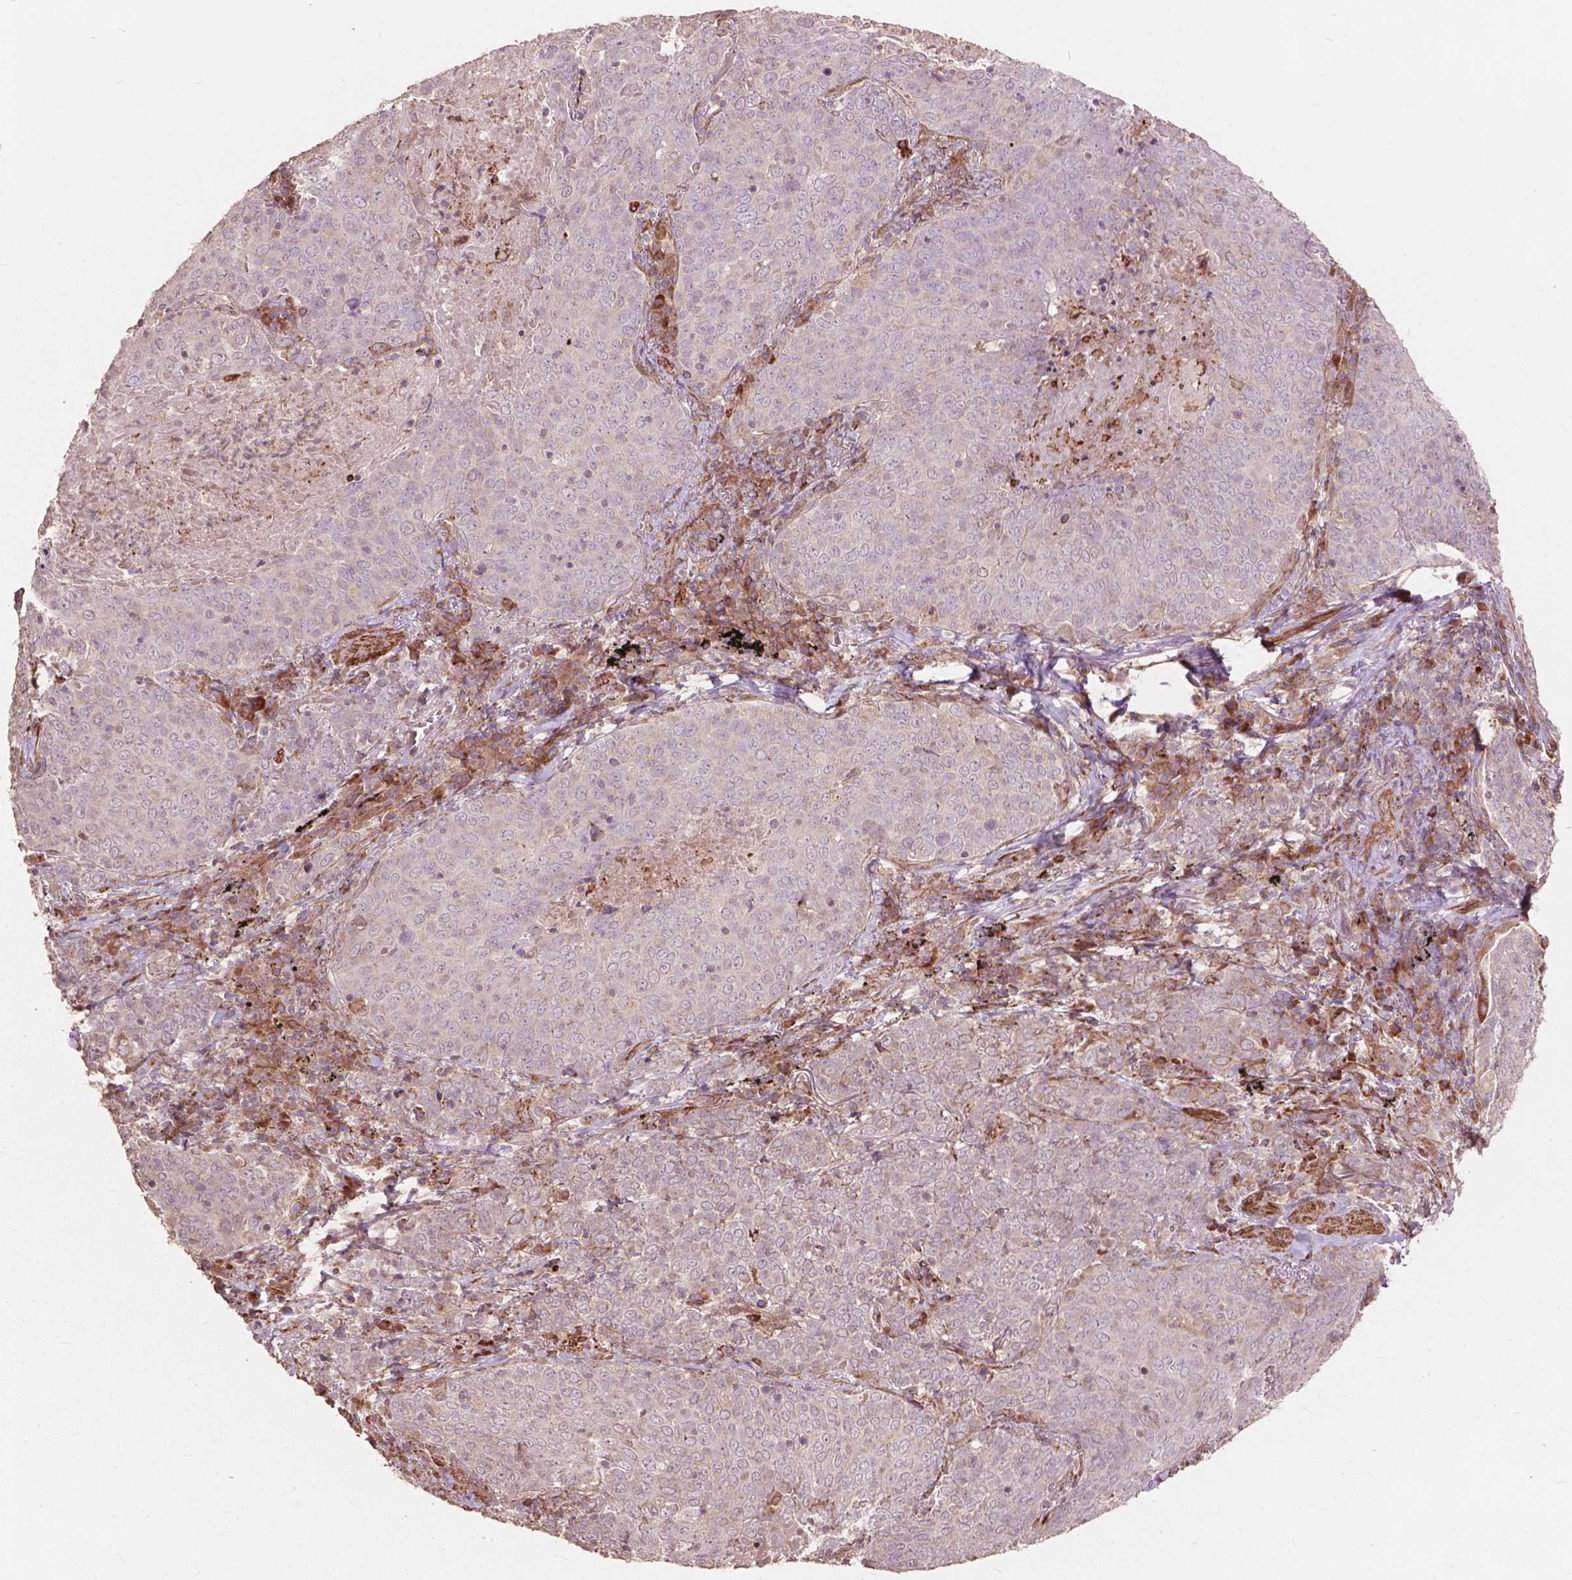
{"staining": {"intensity": "negative", "quantity": "none", "location": "none"}, "tissue": "lung cancer", "cell_type": "Tumor cells", "image_type": "cancer", "snomed": [{"axis": "morphology", "description": "Squamous cell carcinoma, NOS"}, {"axis": "topography", "description": "Lung"}], "caption": "Lung squamous cell carcinoma stained for a protein using immunohistochemistry (IHC) exhibits no expression tumor cells.", "gene": "FNIP1", "patient": {"sex": "male", "age": 82}}